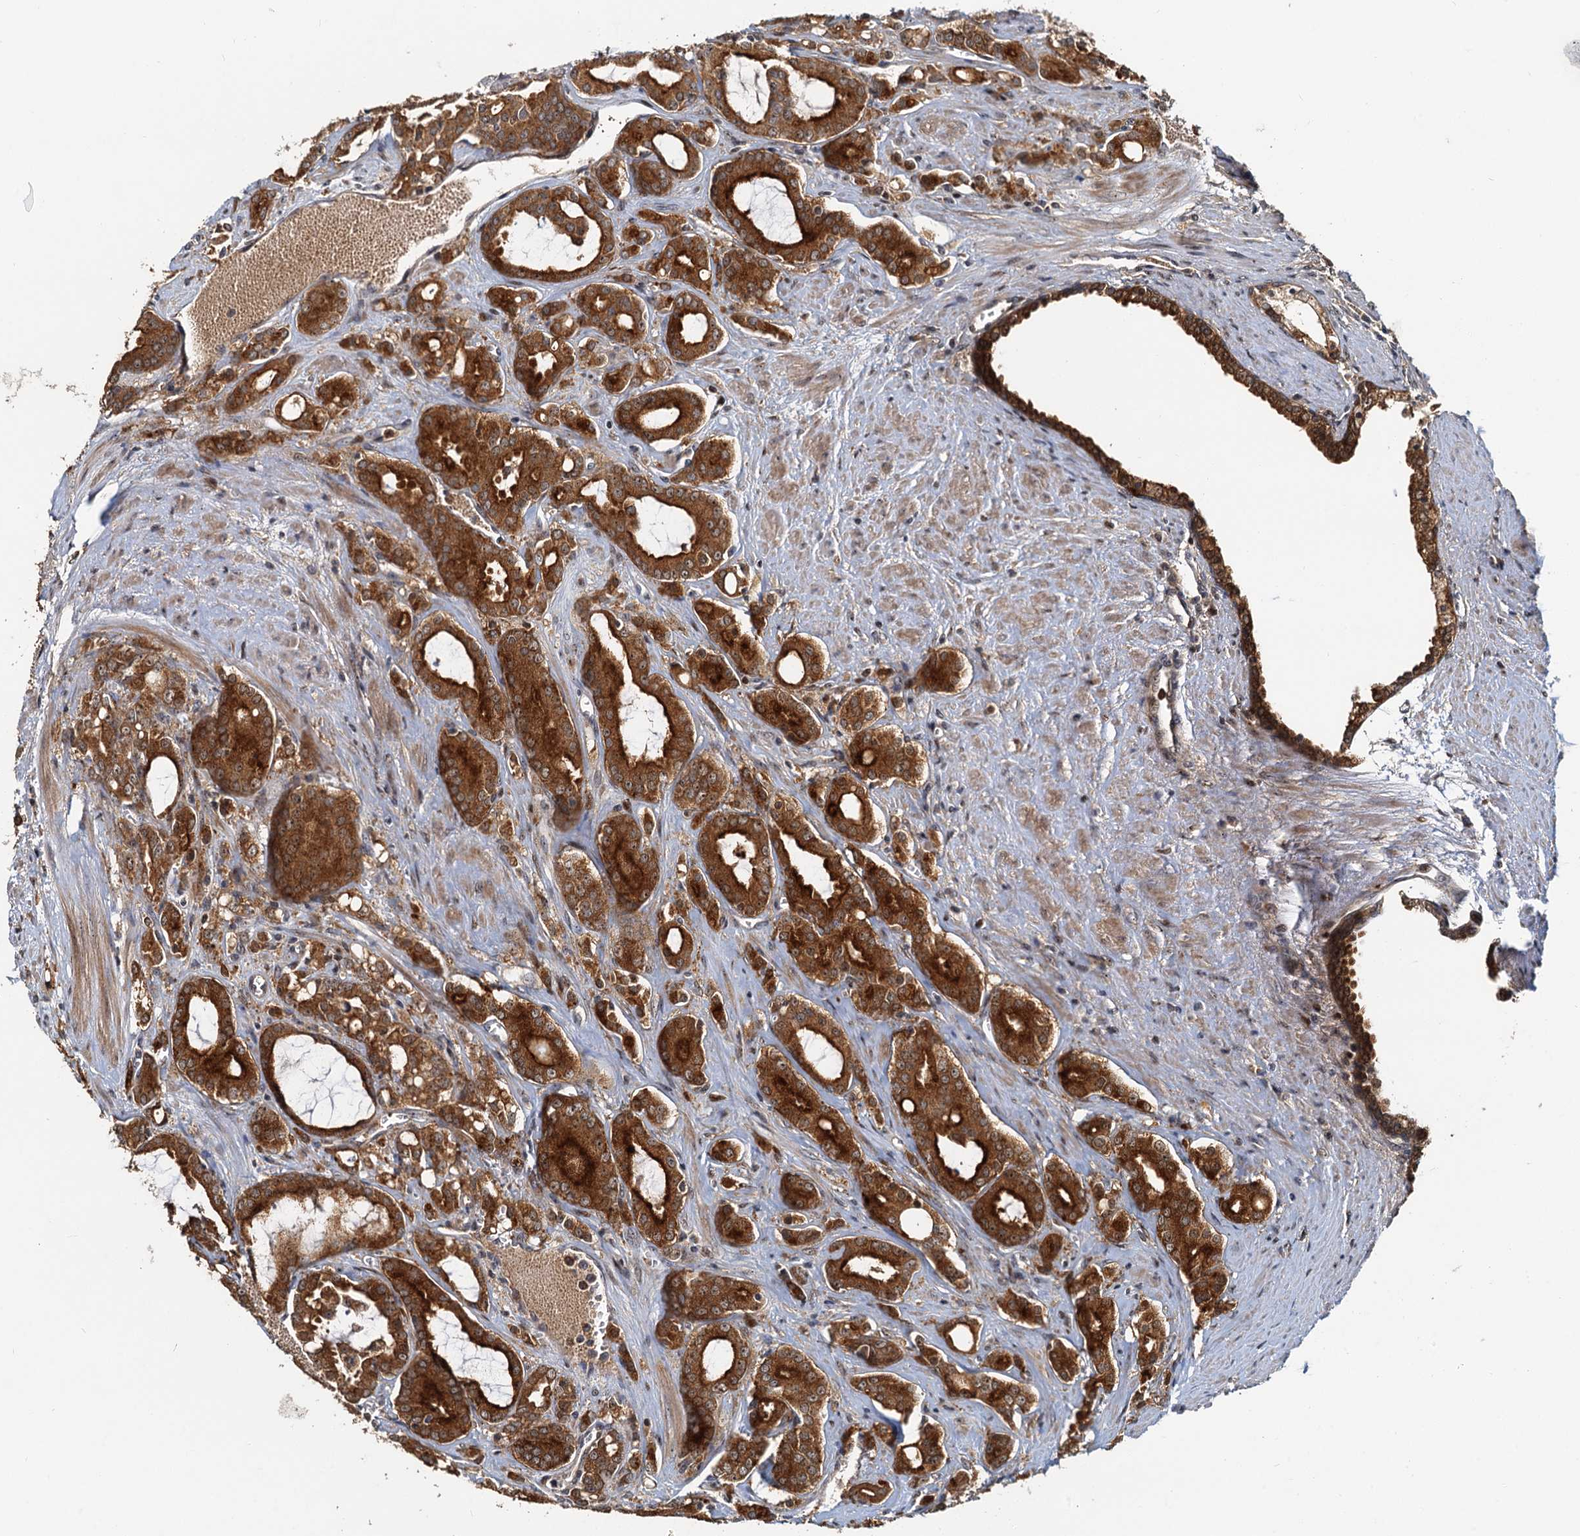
{"staining": {"intensity": "strong", "quantity": ">75%", "location": "cytoplasmic/membranous,nuclear"}, "tissue": "prostate cancer", "cell_type": "Tumor cells", "image_type": "cancer", "snomed": [{"axis": "morphology", "description": "Adenocarcinoma, High grade"}, {"axis": "topography", "description": "Prostate"}], "caption": "The immunohistochemical stain shows strong cytoplasmic/membranous and nuclear expression in tumor cells of prostate cancer tissue.", "gene": "TOLLIP", "patient": {"sex": "male", "age": 72}}